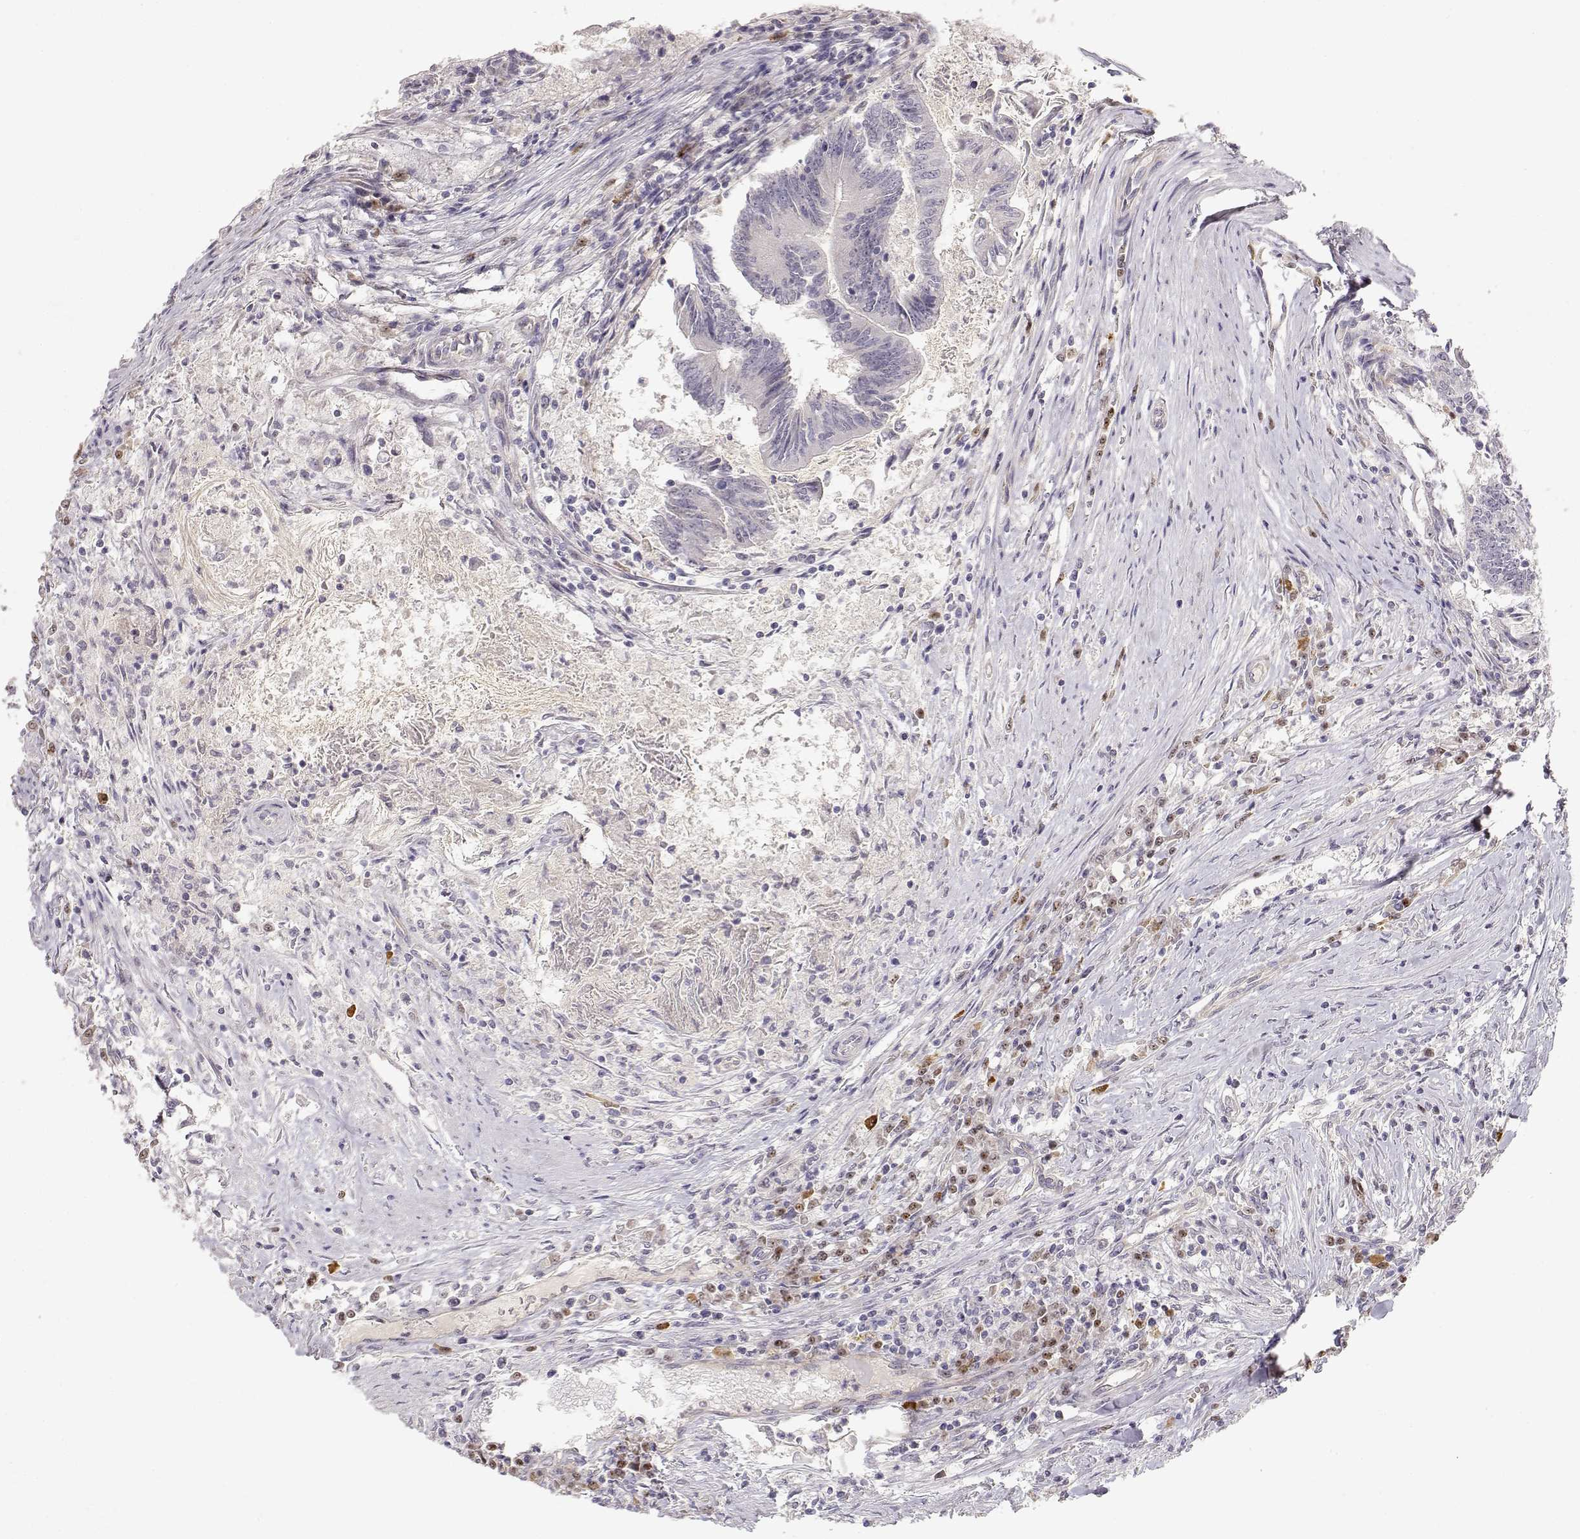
{"staining": {"intensity": "negative", "quantity": "none", "location": "none"}, "tissue": "colorectal cancer", "cell_type": "Tumor cells", "image_type": "cancer", "snomed": [{"axis": "morphology", "description": "Adenocarcinoma, NOS"}, {"axis": "topography", "description": "Colon"}], "caption": "This is an IHC micrograph of colorectal cancer (adenocarcinoma). There is no positivity in tumor cells.", "gene": "EAF2", "patient": {"sex": "female", "age": 70}}